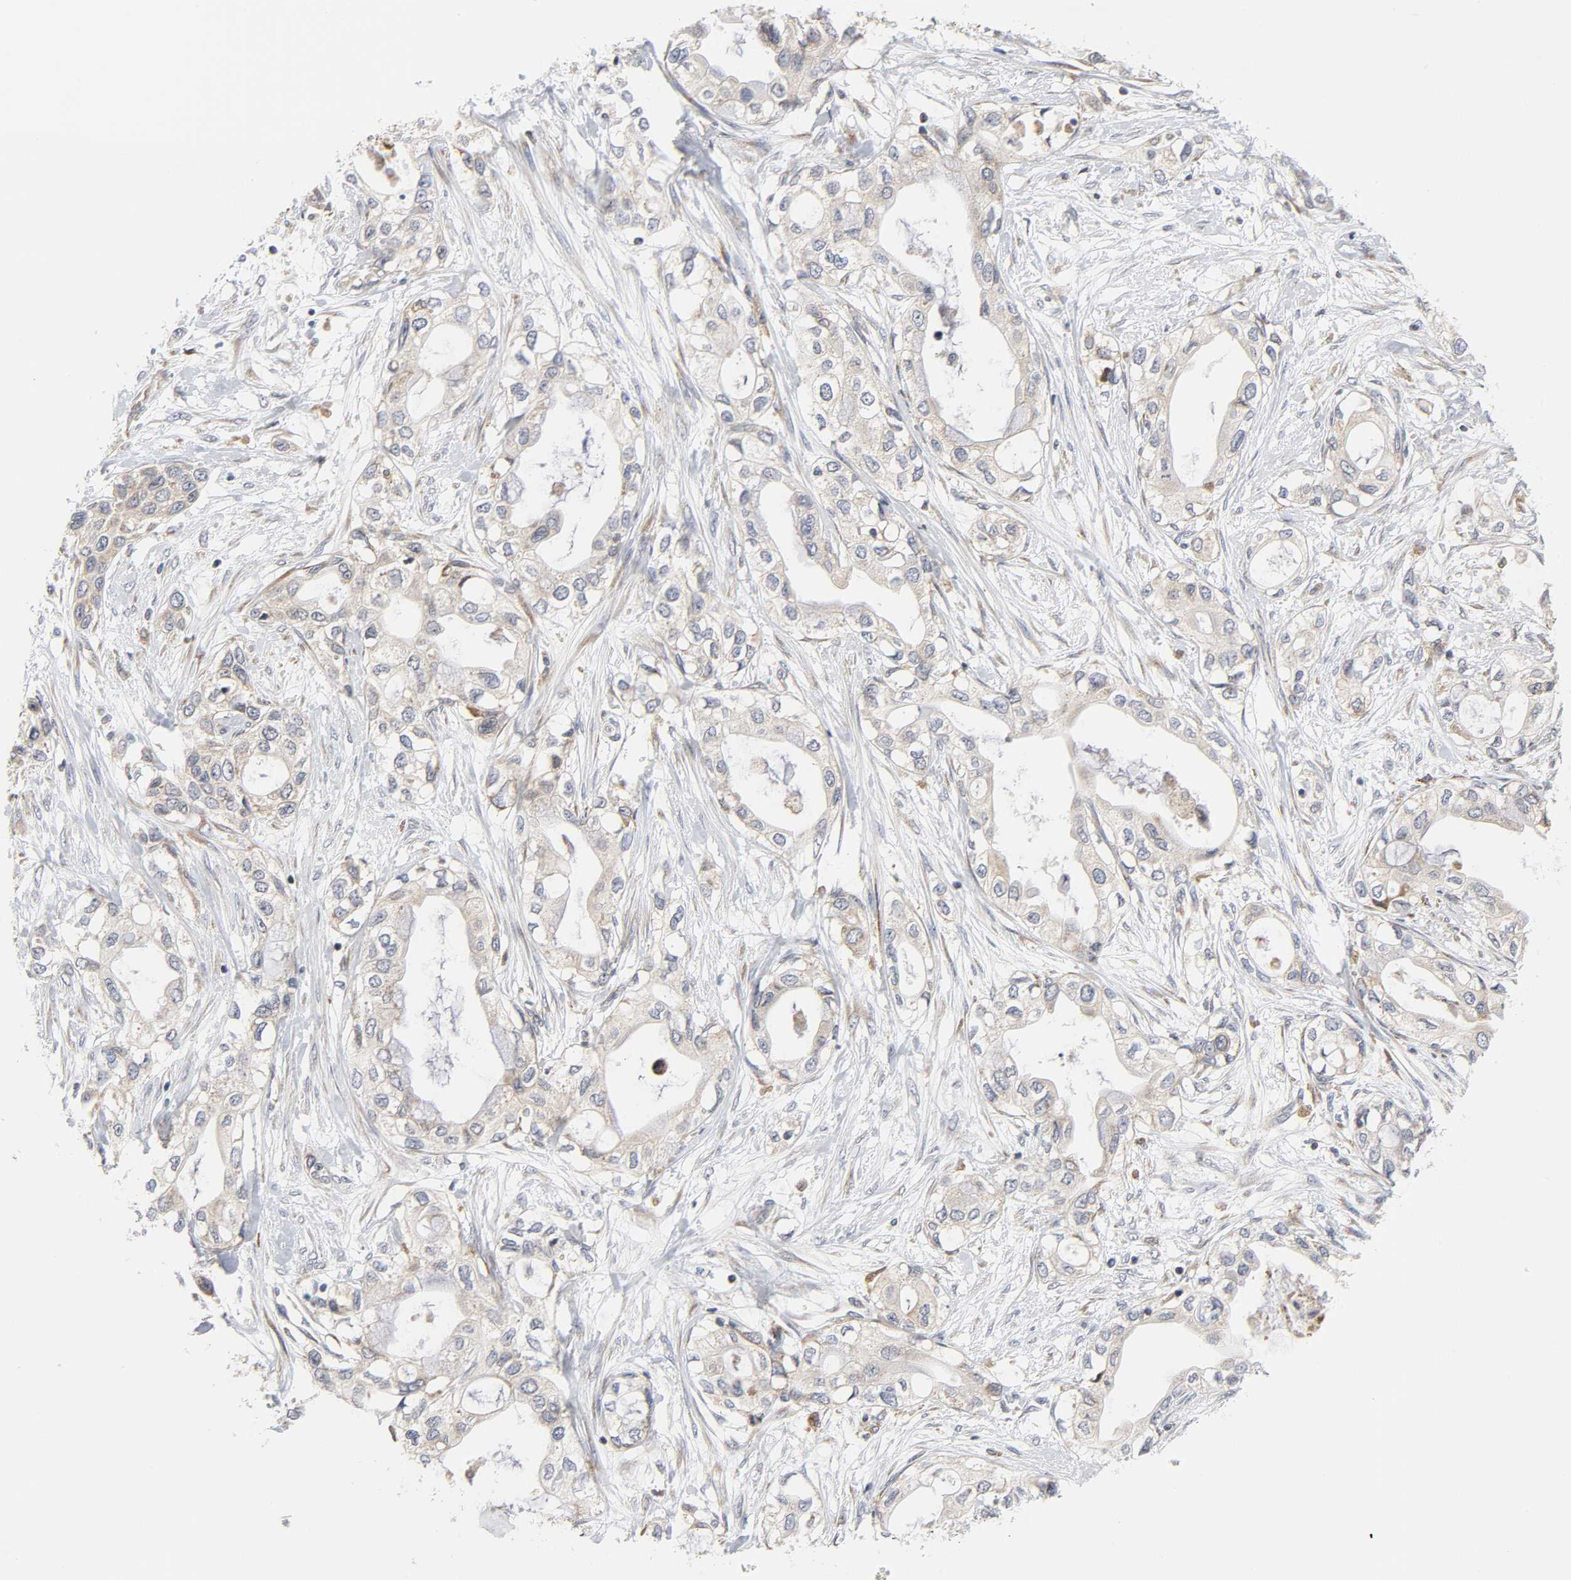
{"staining": {"intensity": "weak", "quantity": ">75%", "location": "cytoplasmic/membranous"}, "tissue": "pancreatic cancer", "cell_type": "Tumor cells", "image_type": "cancer", "snomed": [{"axis": "morphology", "description": "Adenocarcinoma, NOS"}, {"axis": "topography", "description": "Pancreas"}], "caption": "Immunohistochemical staining of human pancreatic cancer shows weak cytoplasmic/membranous protein expression in about >75% of tumor cells.", "gene": "BAX", "patient": {"sex": "female", "age": 70}}